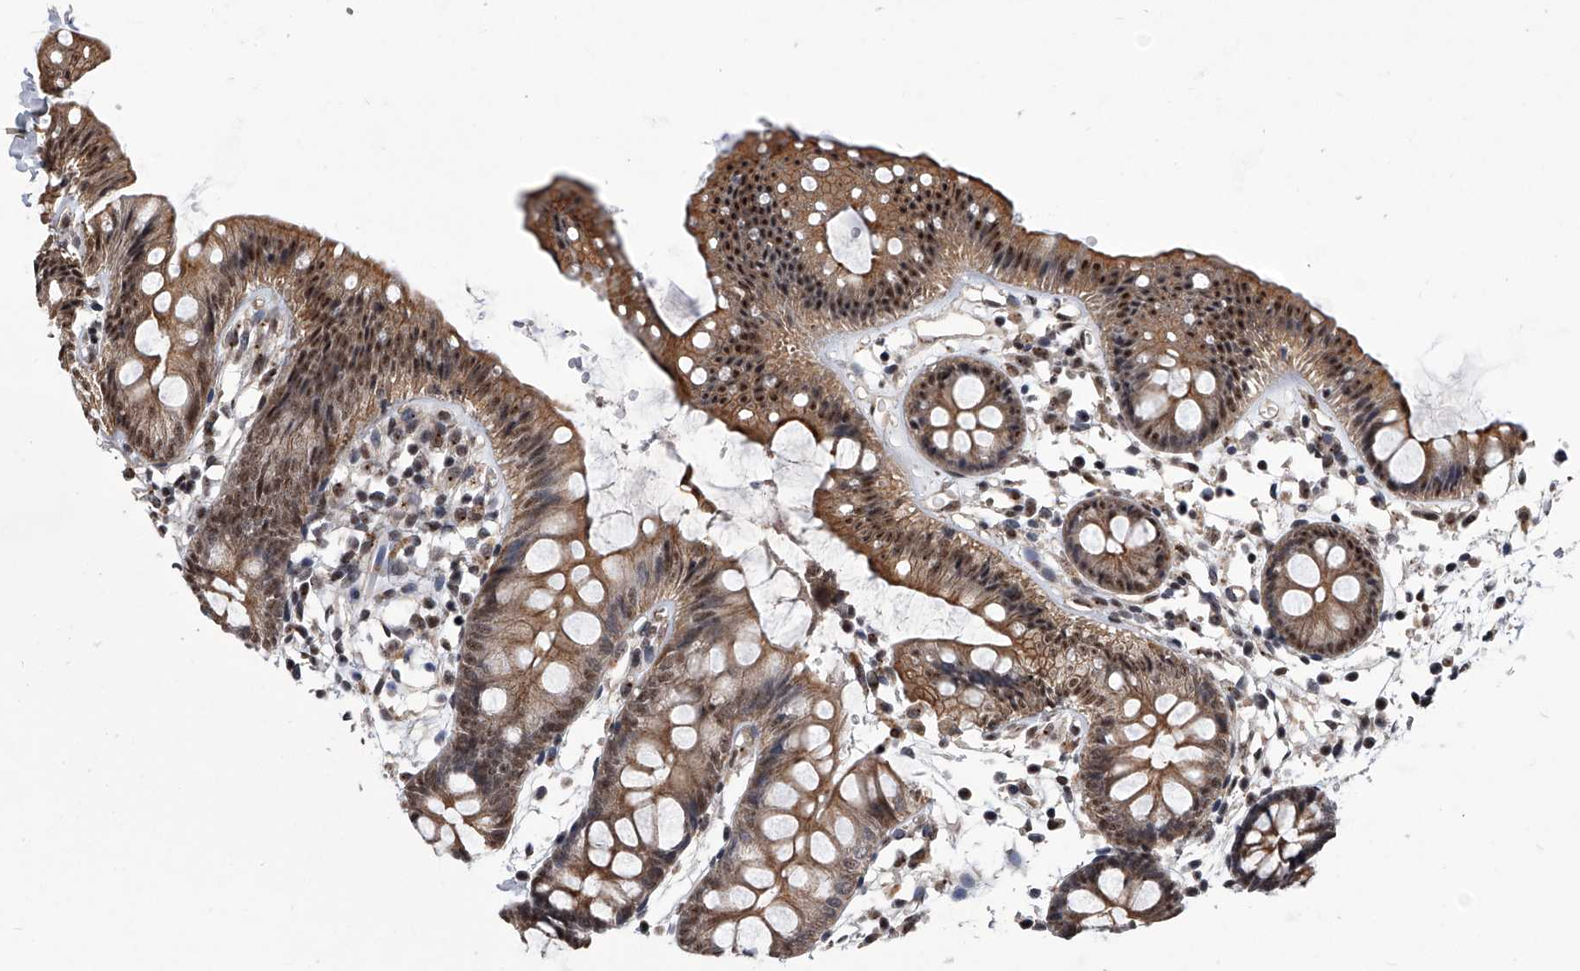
{"staining": {"intensity": "moderate", "quantity": ">75%", "location": "cytoplasmic/membranous"}, "tissue": "colon", "cell_type": "Endothelial cells", "image_type": "normal", "snomed": [{"axis": "morphology", "description": "Normal tissue, NOS"}, {"axis": "topography", "description": "Colon"}], "caption": "High-power microscopy captured an immunohistochemistry (IHC) histopathology image of normal colon, revealing moderate cytoplasmic/membranous positivity in about >75% of endothelial cells.", "gene": "ZNF76", "patient": {"sex": "male", "age": 56}}